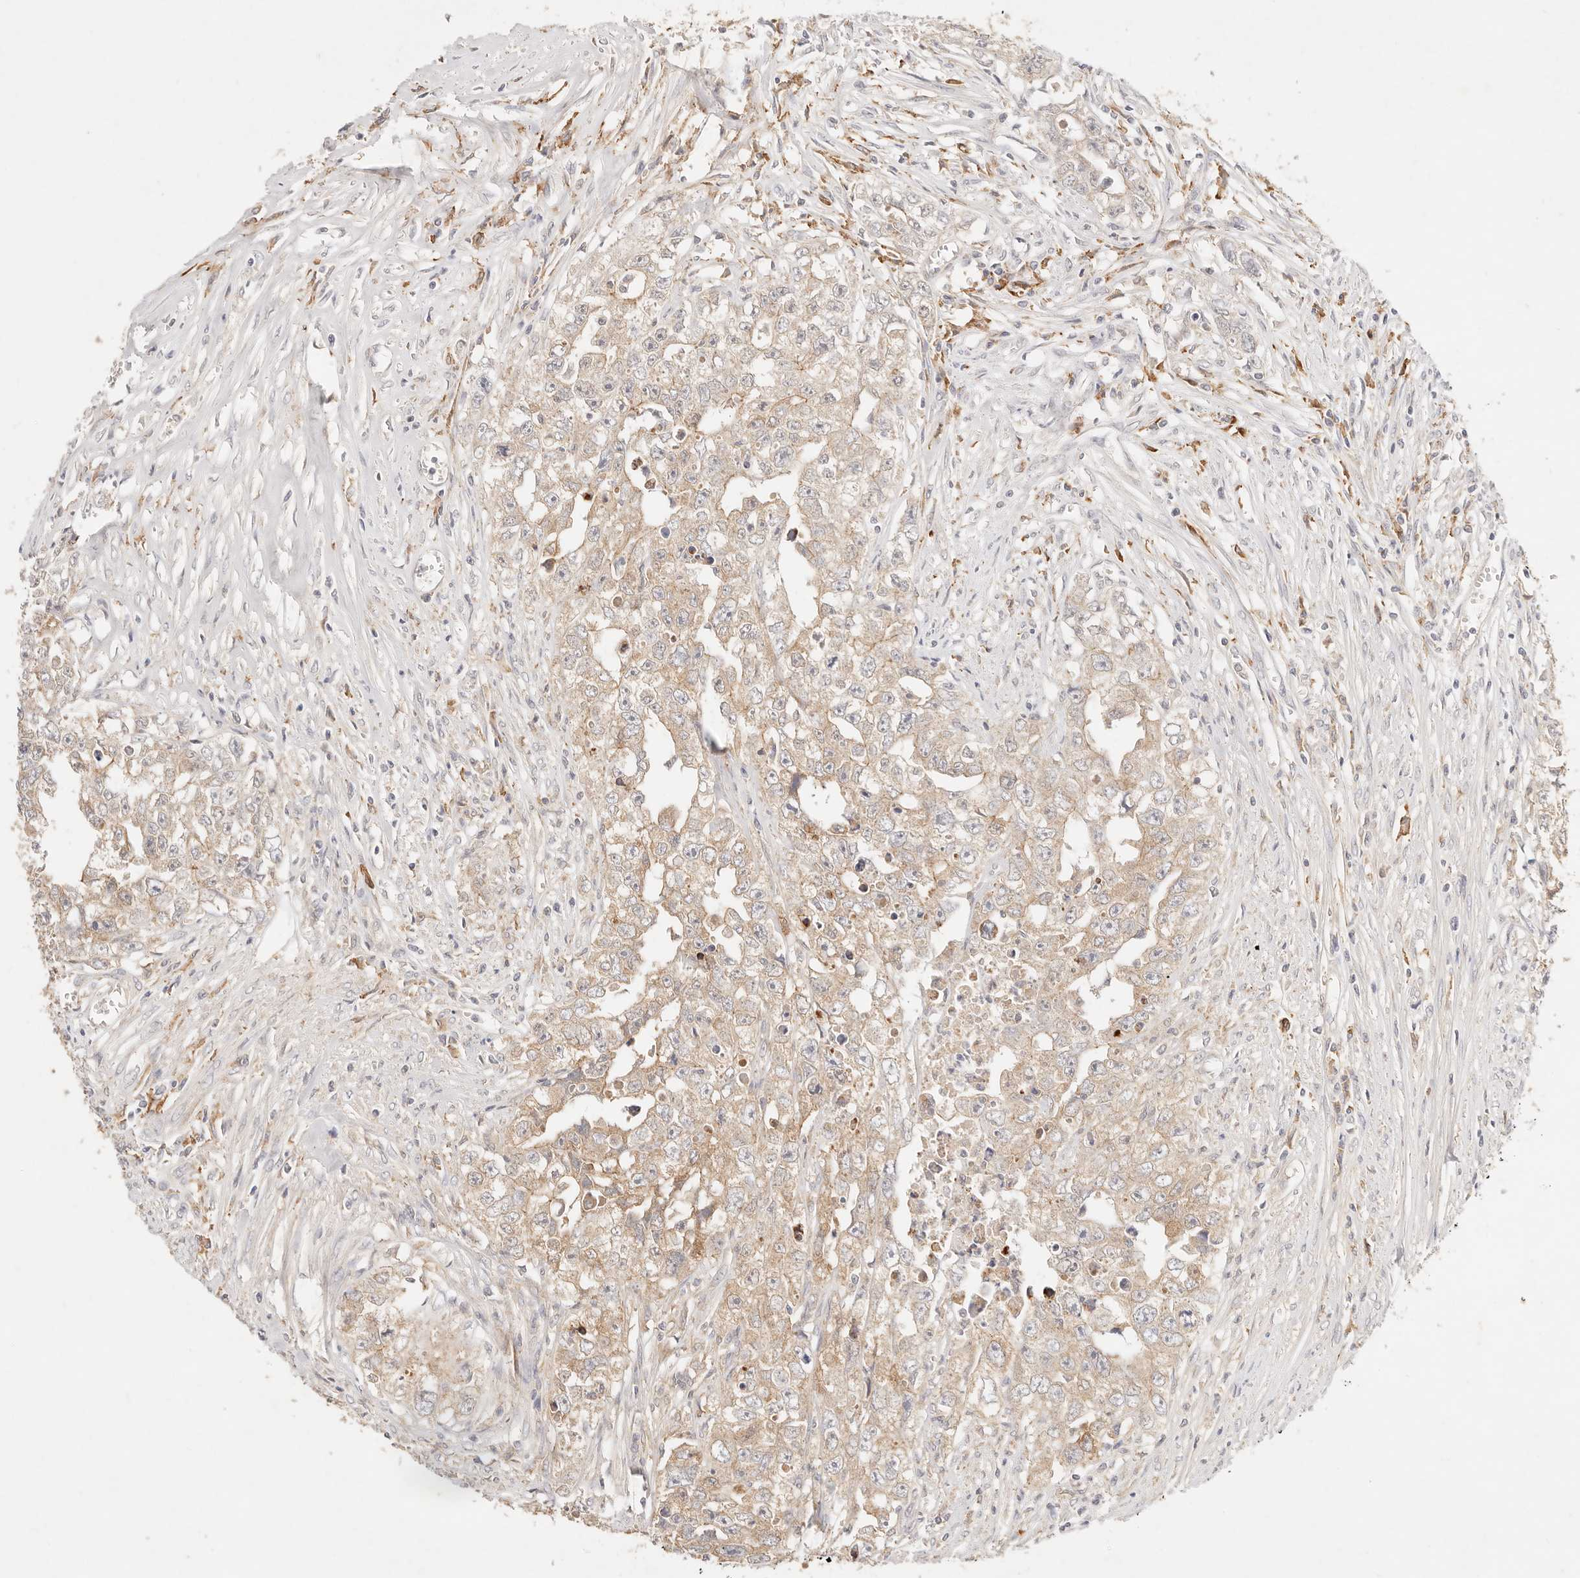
{"staining": {"intensity": "moderate", "quantity": ">75%", "location": "cytoplasmic/membranous"}, "tissue": "testis cancer", "cell_type": "Tumor cells", "image_type": "cancer", "snomed": [{"axis": "morphology", "description": "Seminoma, NOS"}, {"axis": "morphology", "description": "Carcinoma, Embryonal, NOS"}, {"axis": "topography", "description": "Testis"}], "caption": "Testis embryonal carcinoma stained for a protein (brown) exhibits moderate cytoplasmic/membranous positive positivity in about >75% of tumor cells.", "gene": "HK2", "patient": {"sex": "male", "age": 43}}